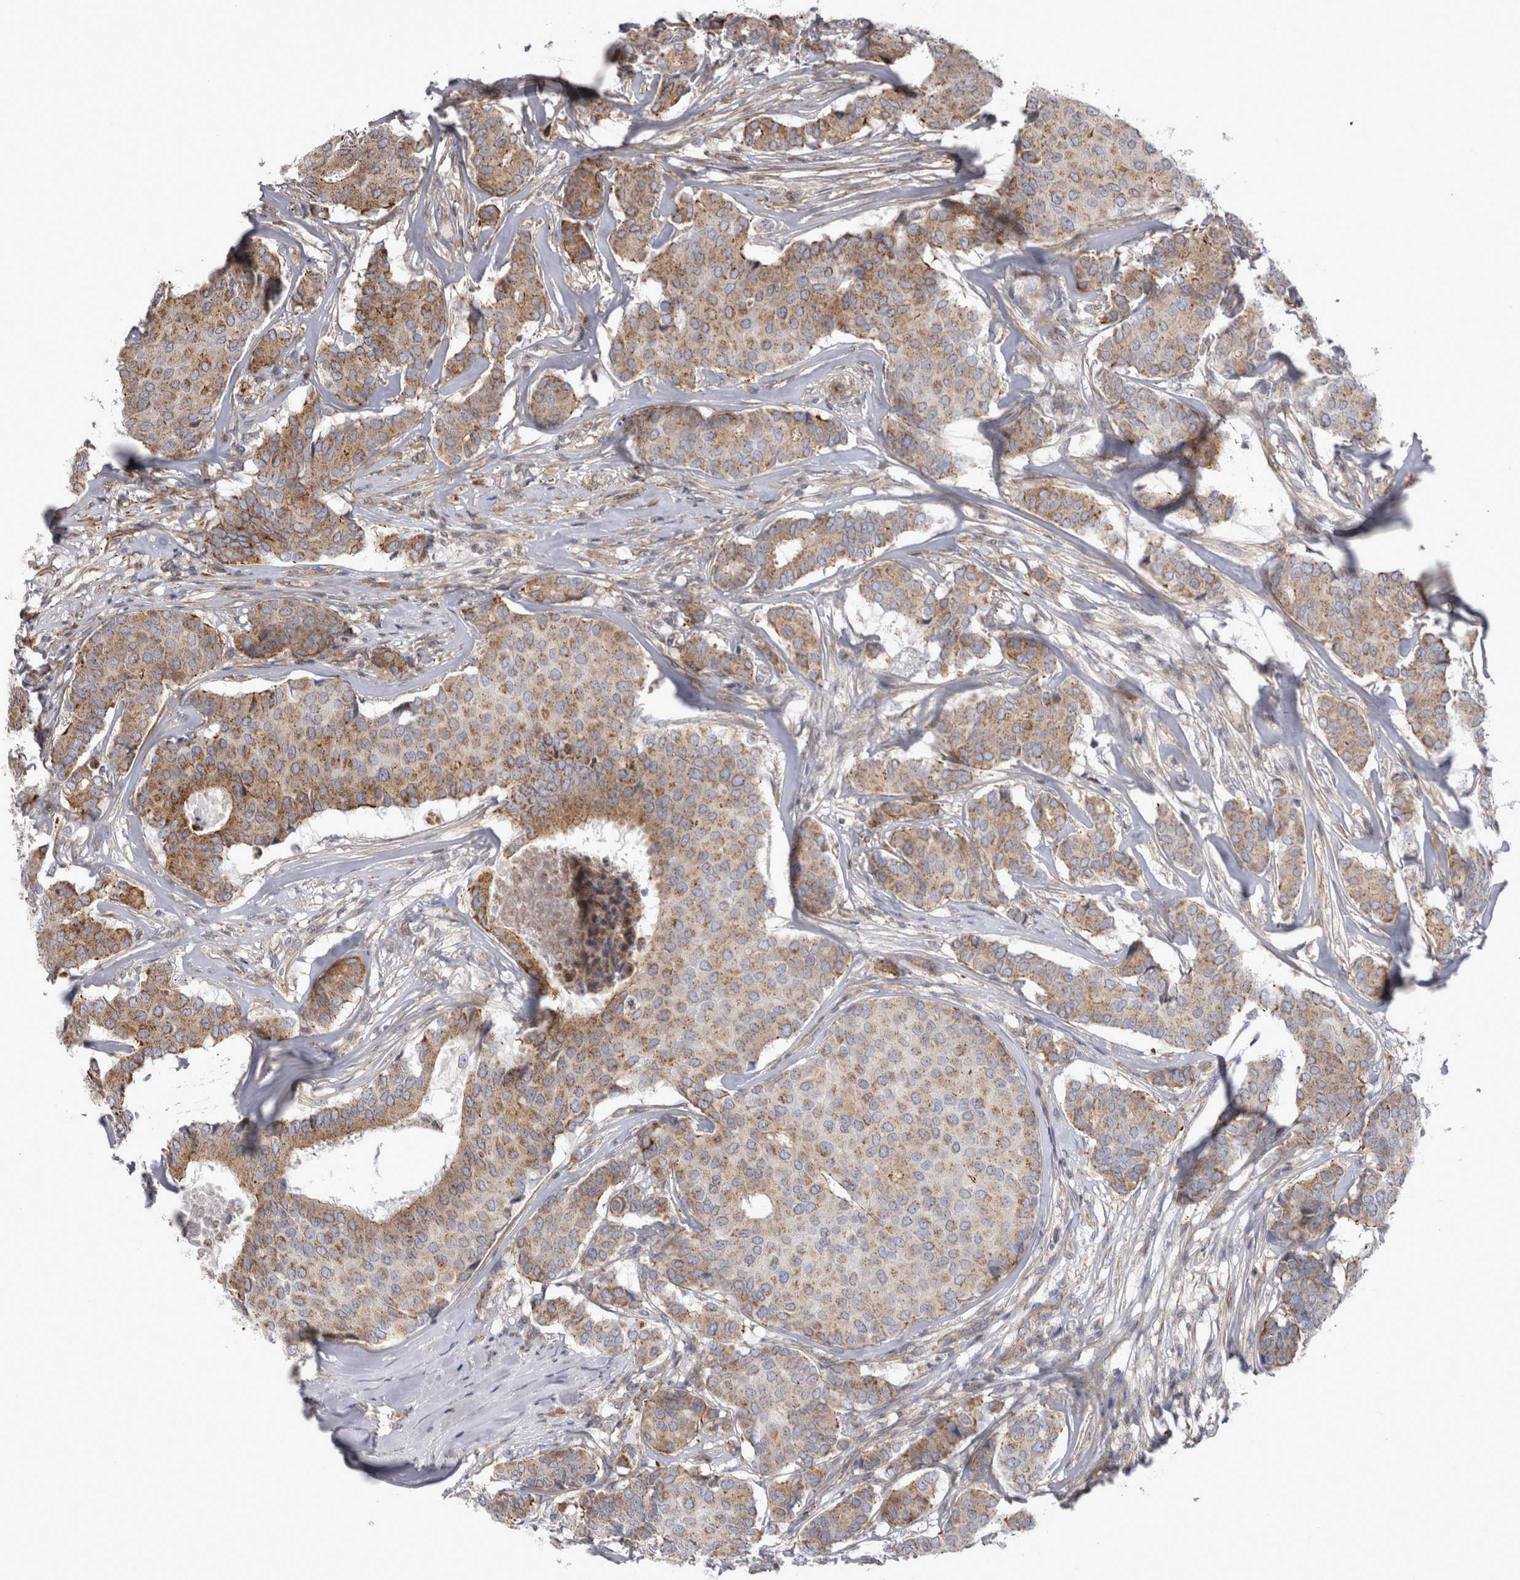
{"staining": {"intensity": "moderate", "quantity": ">75%", "location": "cytoplasmic/membranous"}, "tissue": "breast cancer", "cell_type": "Tumor cells", "image_type": "cancer", "snomed": [{"axis": "morphology", "description": "Duct carcinoma"}, {"axis": "topography", "description": "Breast"}], "caption": "An immunohistochemistry micrograph of neoplastic tissue is shown. Protein staining in brown shows moderate cytoplasmic/membranous positivity in breast cancer within tumor cells.", "gene": "TSPOAP1", "patient": {"sex": "female", "age": 75}}